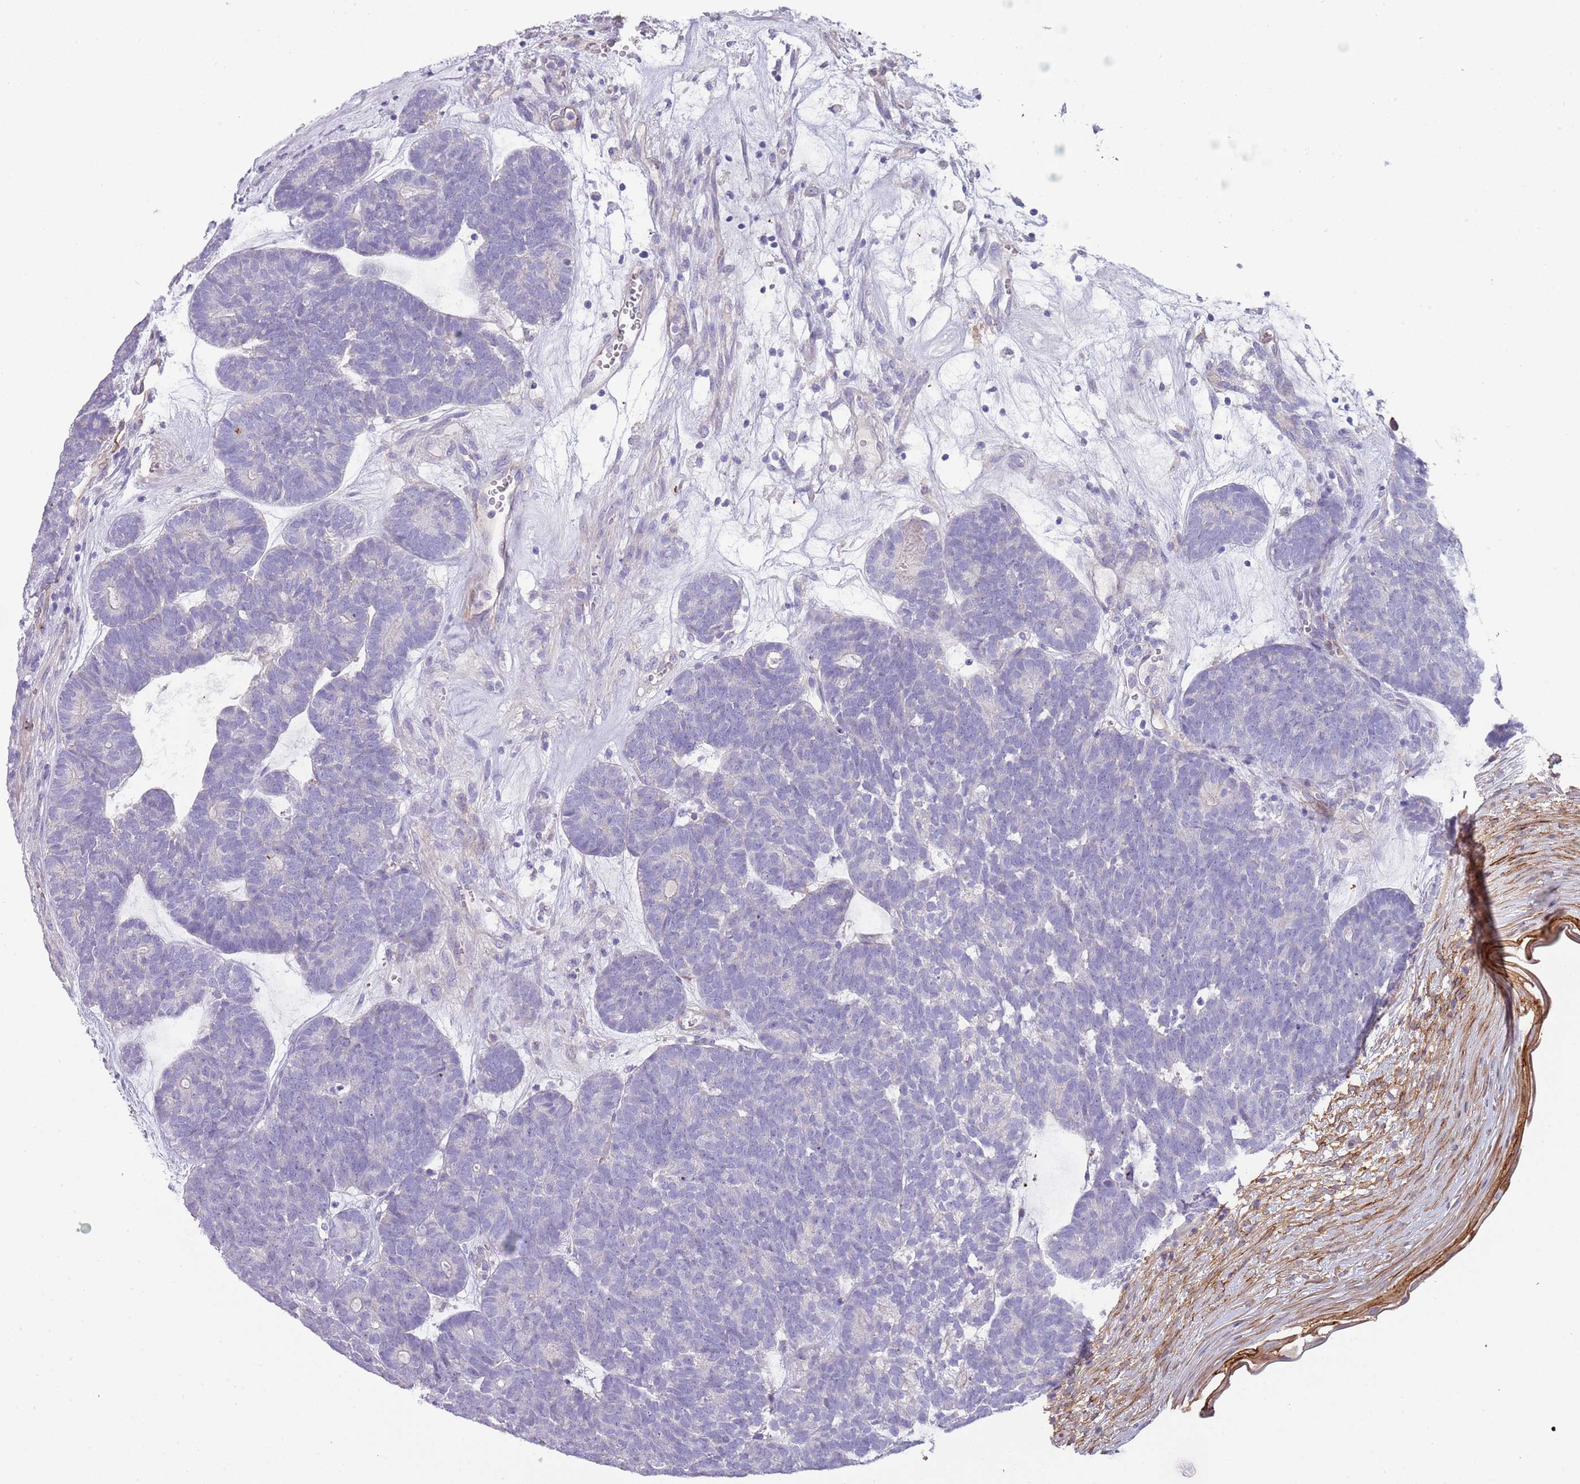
{"staining": {"intensity": "negative", "quantity": "none", "location": "none"}, "tissue": "head and neck cancer", "cell_type": "Tumor cells", "image_type": "cancer", "snomed": [{"axis": "morphology", "description": "Adenocarcinoma, NOS"}, {"axis": "topography", "description": "Head-Neck"}], "caption": "High power microscopy micrograph of an immunohistochemistry micrograph of head and neck cancer (adenocarcinoma), revealing no significant positivity in tumor cells.", "gene": "NBPF3", "patient": {"sex": "female", "age": 81}}